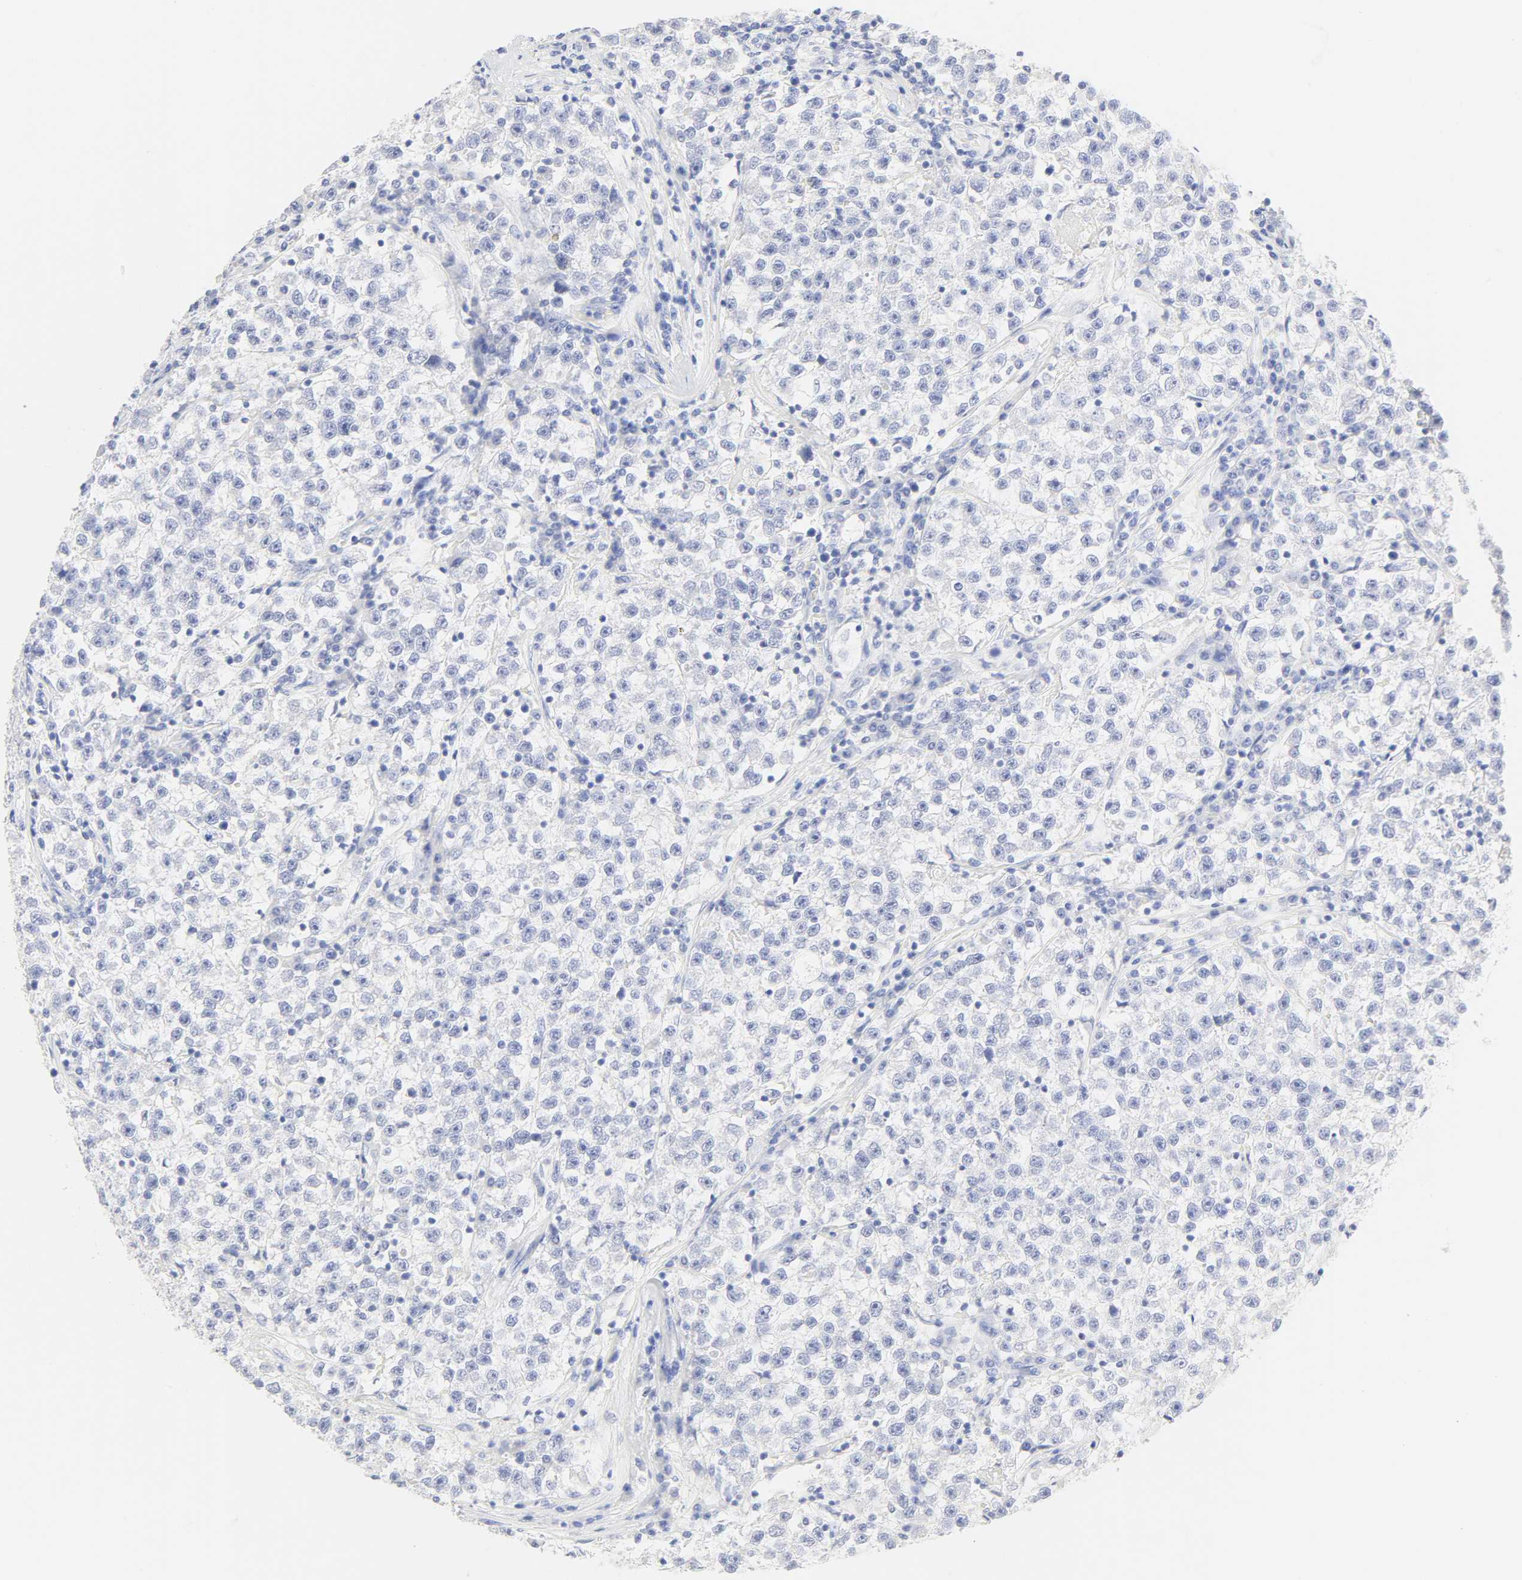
{"staining": {"intensity": "negative", "quantity": "none", "location": "none"}, "tissue": "testis cancer", "cell_type": "Tumor cells", "image_type": "cancer", "snomed": [{"axis": "morphology", "description": "Seminoma, NOS"}, {"axis": "topography", "description": "Testis"}], "caption": "Immunohistochemistry photomicrograph of neoplastic tissue: human seminoma (testis) stained with DAB (3,3'-diaminobenzidine) reveals no significant protein positivity in tumor cells.", "gene": "SLCO1B3", "patient": {"sex": "male", "age": 22}}